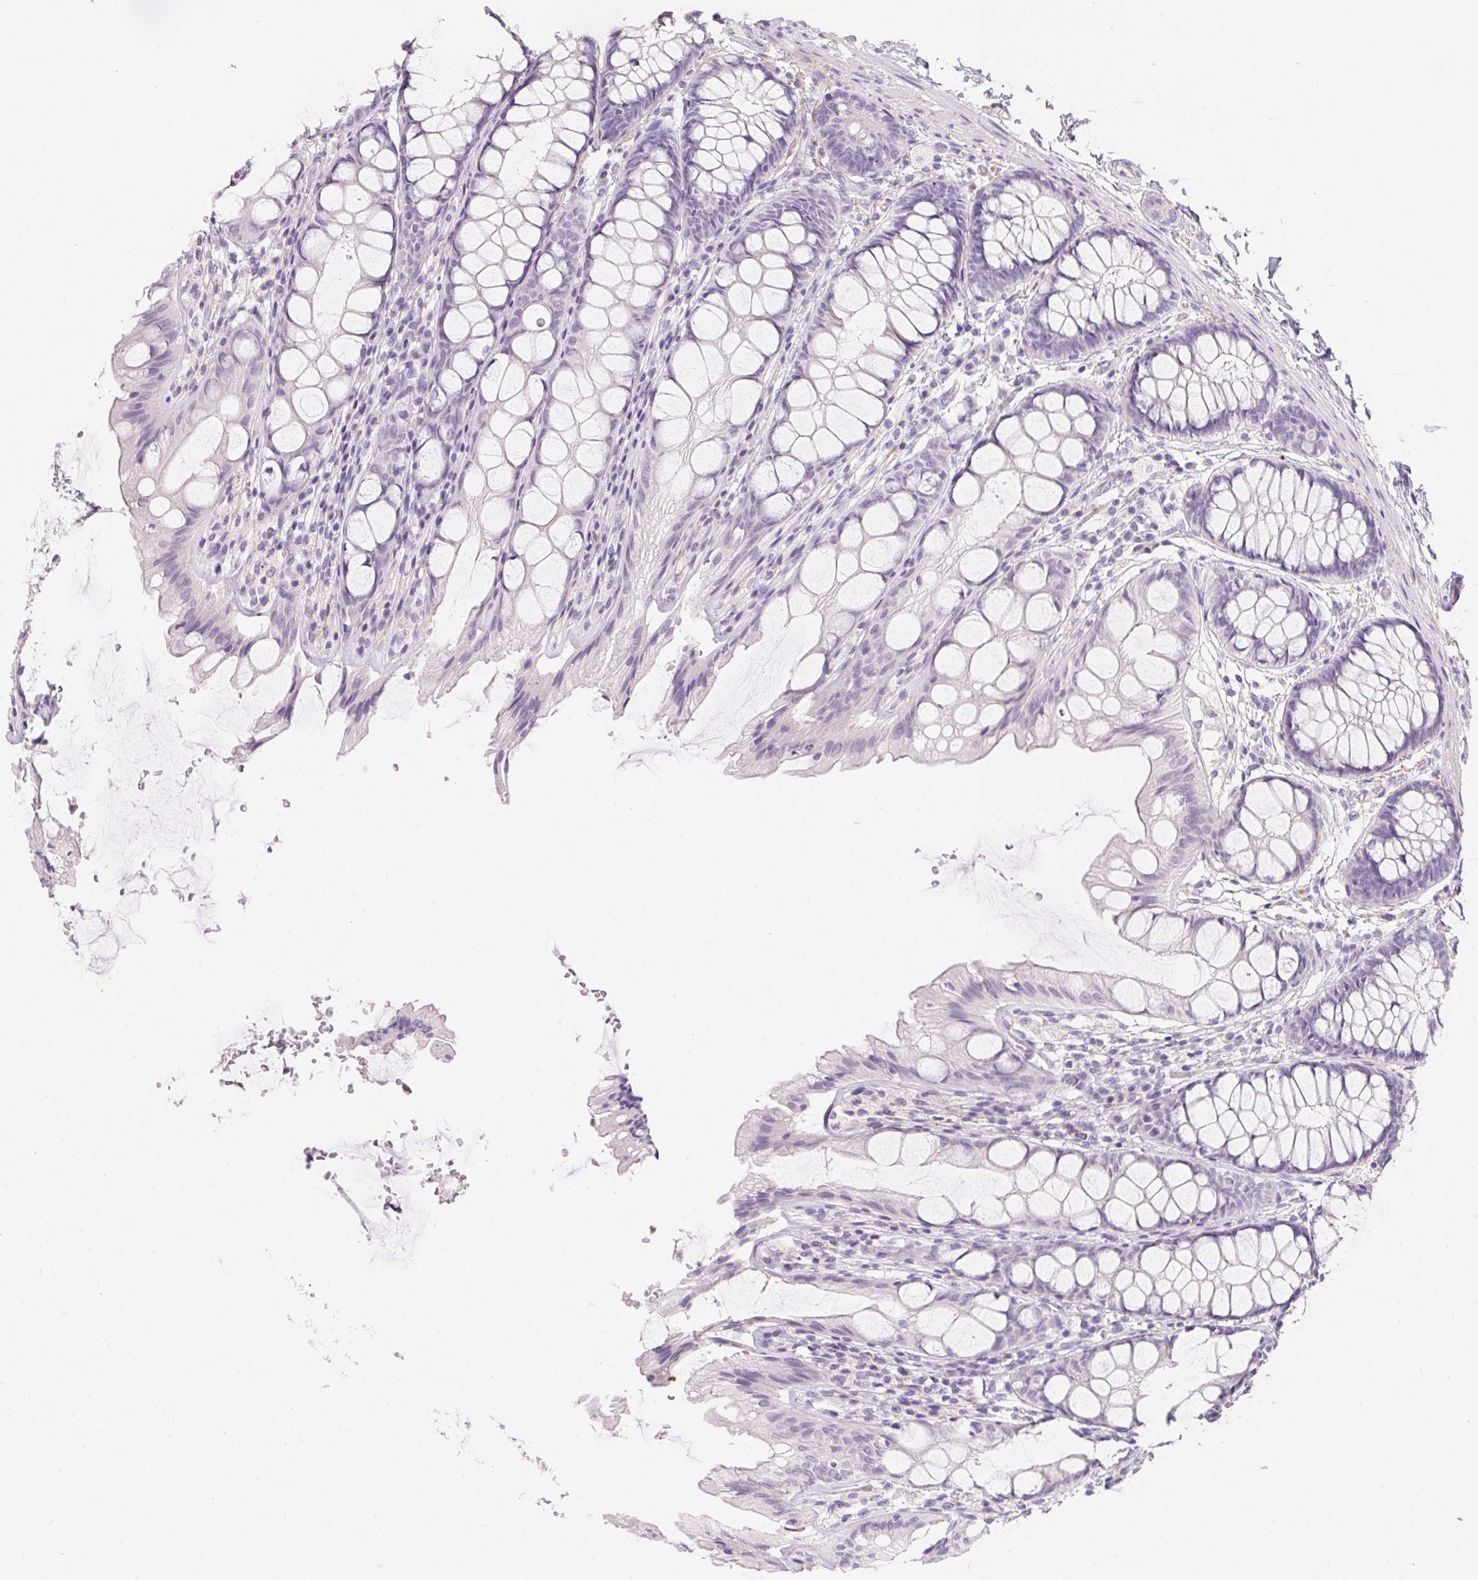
{"staining": {"intensity": "negative", "quantity": "none", "location": "none"}, "tissue": "colon", "cell_type": "Endothelial cells", "image_type": "normal", "snomed": [{"axis": "morphology", "description": "Normal tissue, NOS"}, {"axis": "topography", "description": "Colon"}], "caption": "A high-resolution photomicrograph shows IHC staining of benign colon, which exhibits no significant expression in endothelial cells.", "gene": "MYL4", "patient": {"sex": "male", "age": 47}}